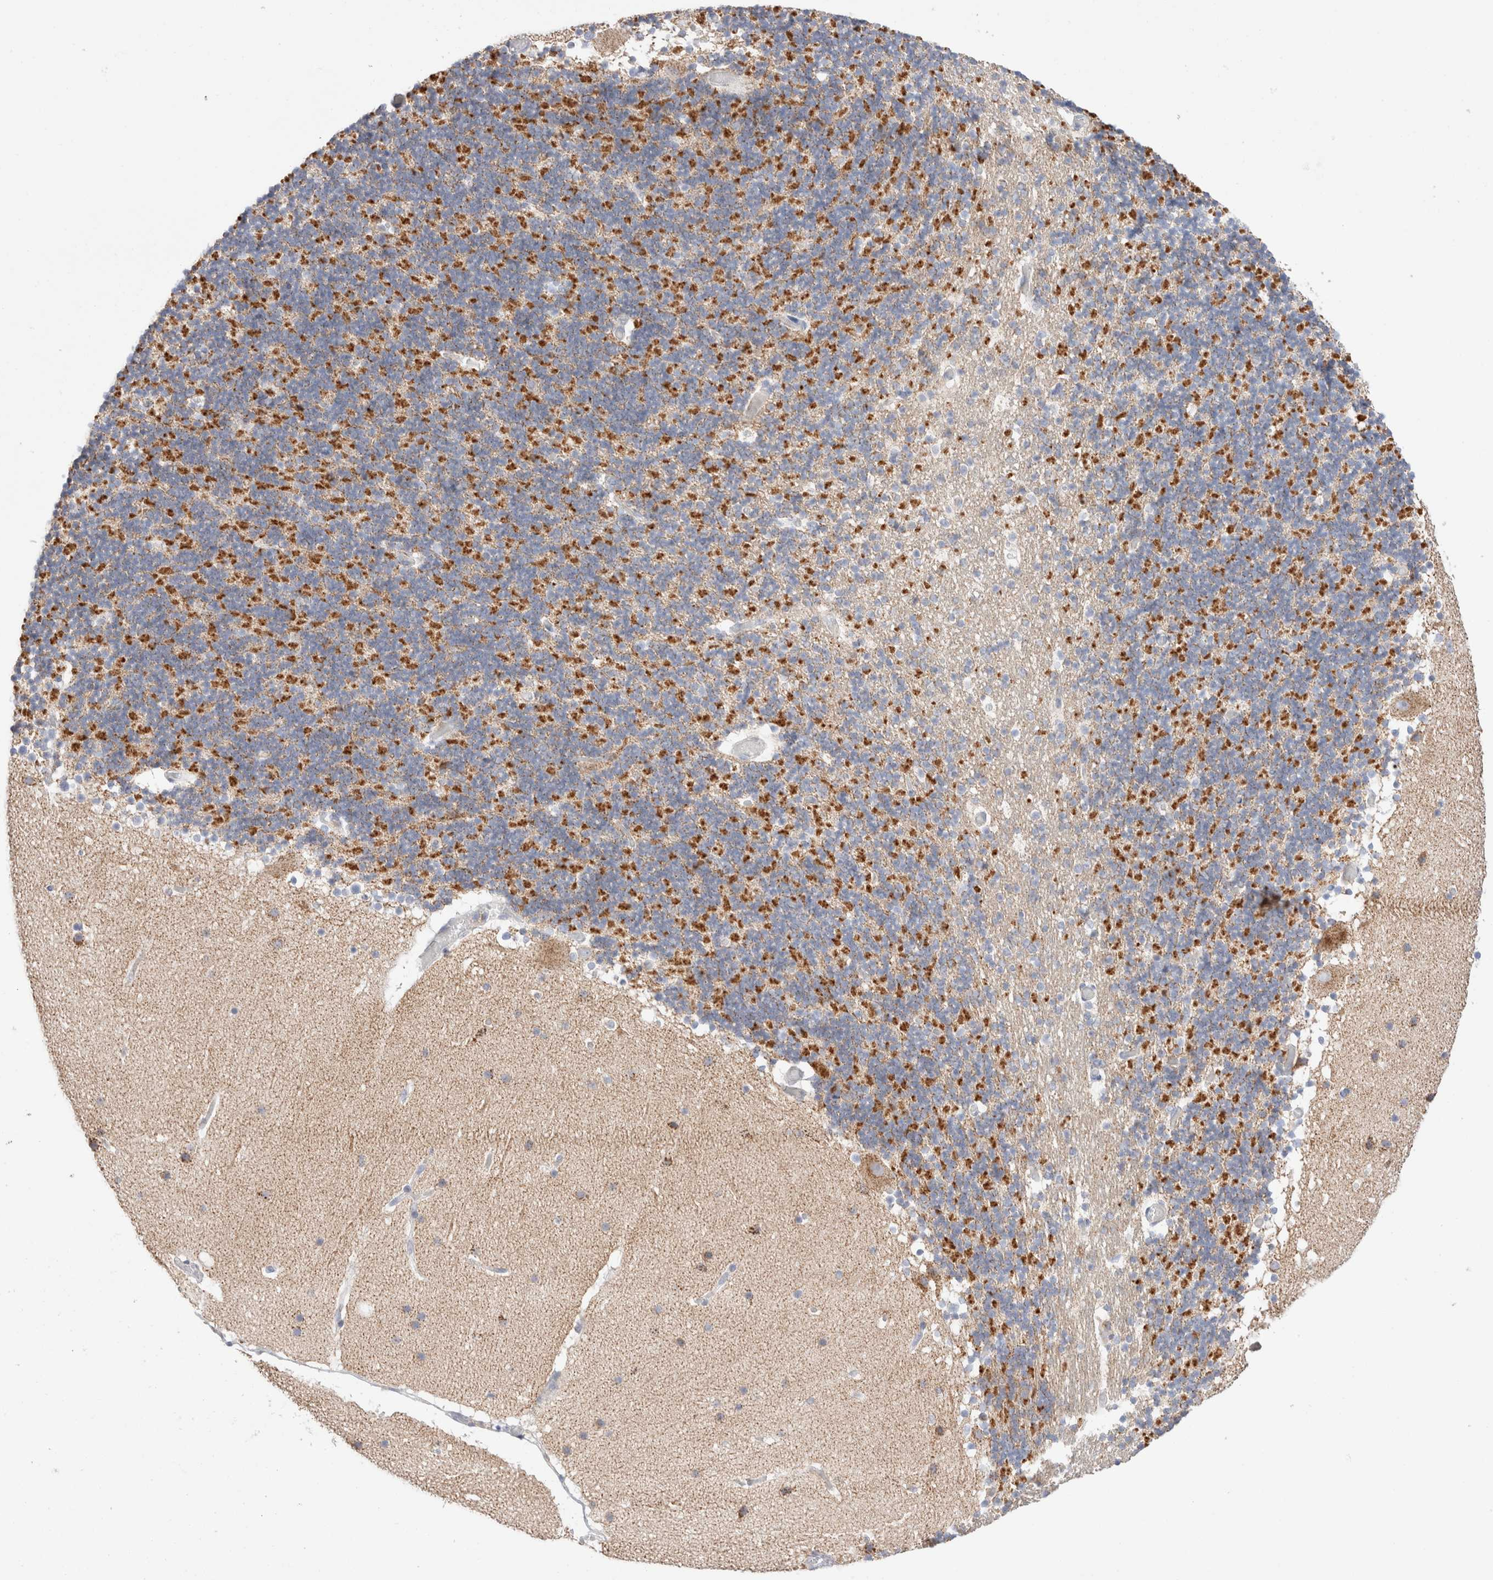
{"staining": {"intensity": "moderate", "quantity": "25%-75%", "location": "cytoplasmic/membranous"}, "tissue": "cerebellum", "cell_type": "Cells in granular layer", "image_type": "normal", "snomed": [{"axis": "morphology", "description": "Normal tissue, NOS"}, {"axis": "topography", "description": "Cerebellum"}], "caption": "A micrograph showing moderate cytoplasmic/membranous expression in about 25%-75% of cells in granular layer in normal cerebellum, as visualized by brown immunohistochemical staining.", "gene": "ATP6V1C1", "patient": {"sex": "male", "age": 57}}